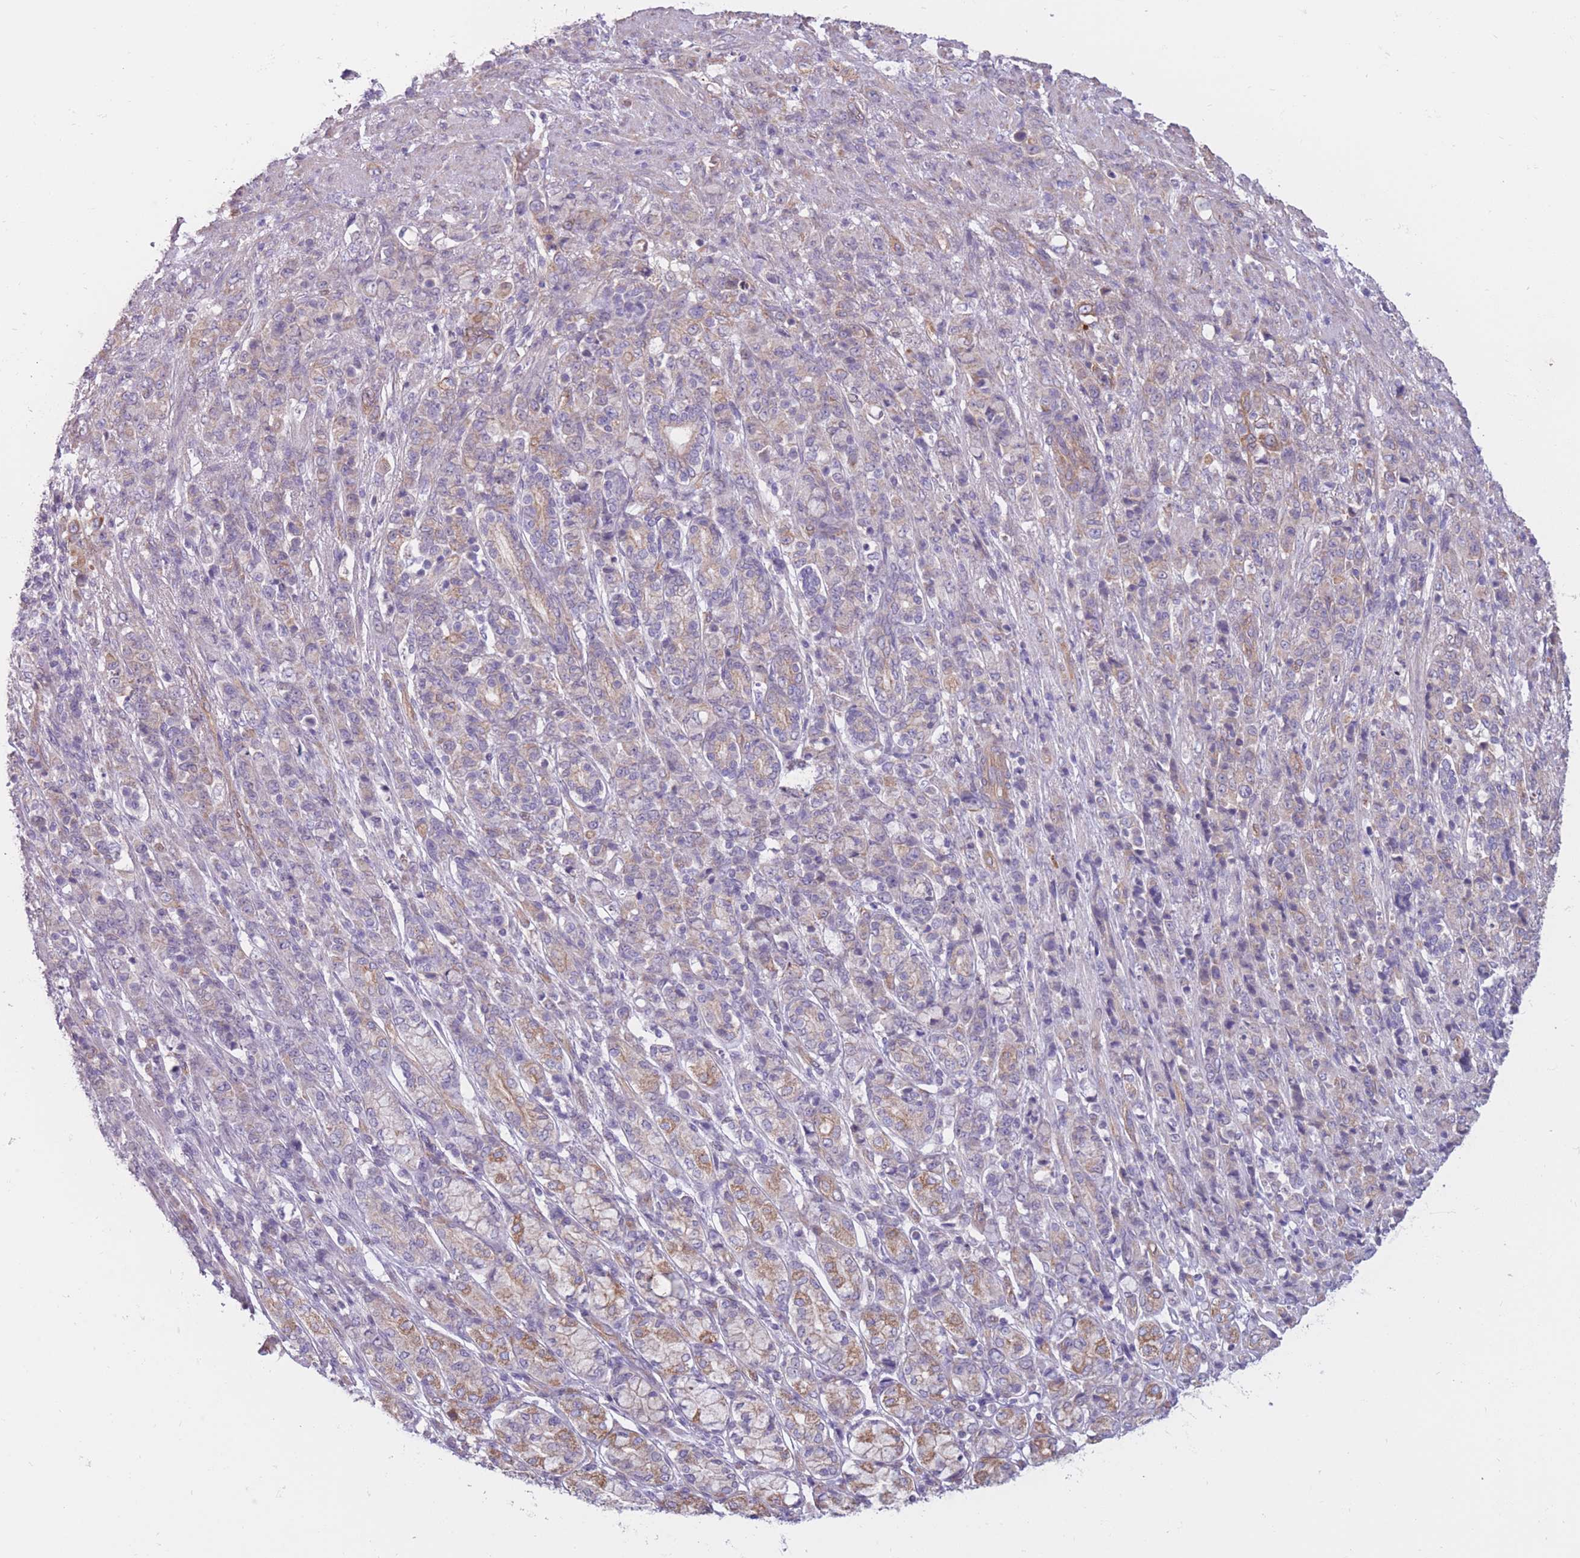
{"staining": {"intensity": "negative", "quantity": "none", "location": "none"}, "tissue": "stomach cancer", "cell_type": "Tumor cells", "image_type": "cancer", "snomed": [{"axis": "morphology", "description": "Adenocarcinoma, NOS"}, {"axis": "topography", "description": "Stomach"}], "caption": "Immunohistochemistry micrograph of neoplastic tissue: human stomach adenocarcinoma stained with DAB (3,3'-diaminobenzidine) reveals no significant protein expression in tumor cells.", "gene": "SERPINB3", "patient": {"sex": "female", "age": 79}}